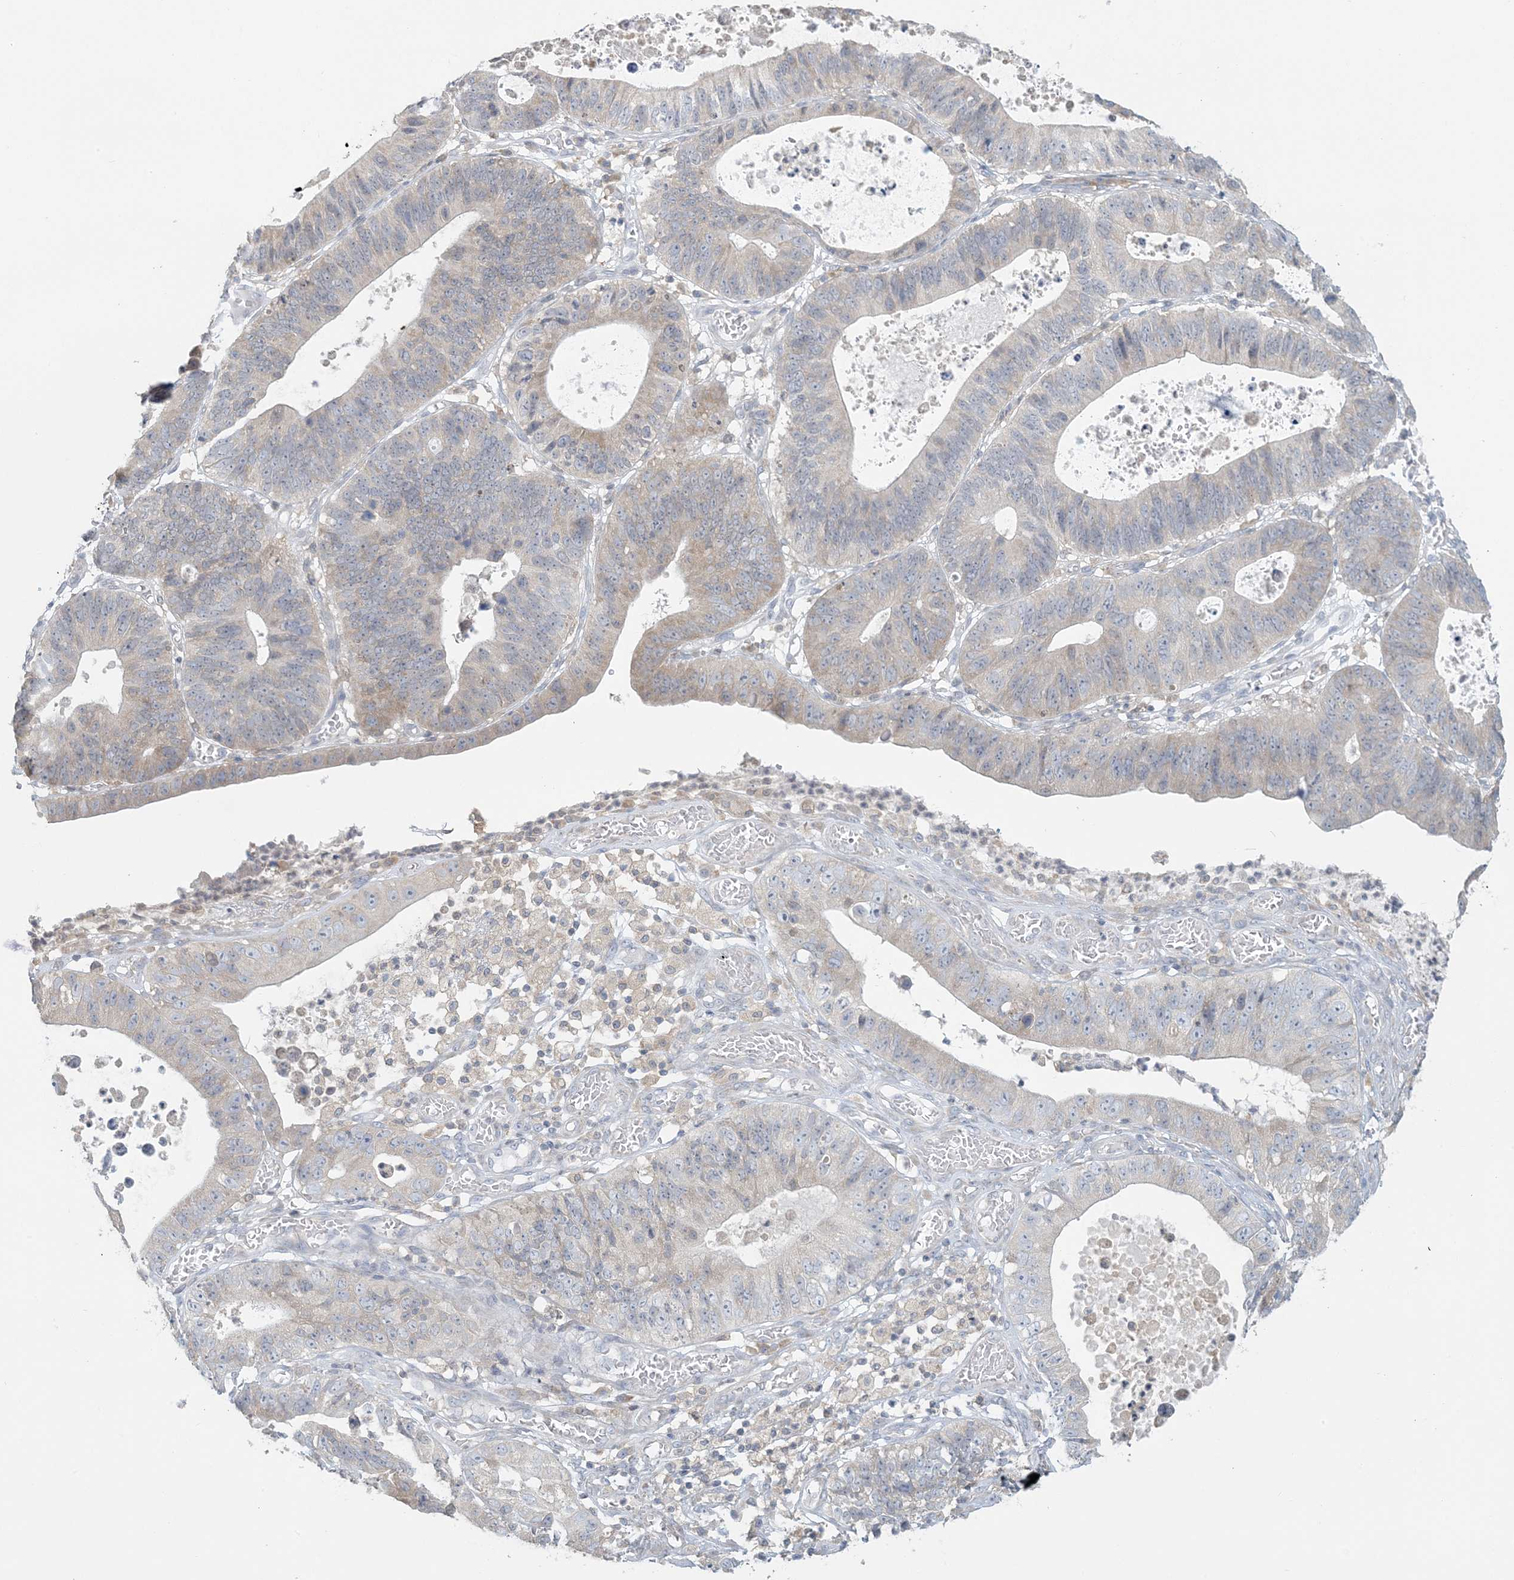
{"staining": {"intensity": "weak", "quantity": "25%-75%", "location": "cytoplasmic/membranous"}, "tissue": "stomach cancer", "cell_type": "Tumor cells", "image_type": "cancer", "snomed": [{"axis": "morphology", "description": "Adenocarcinoma, NOS"}, {"axis": "topography", "description": "Stomach"}], "caption": "This image reveals immunohistochemistry staining of adenocarcinoma (stomach), with low weak cytoplasmic/membranous positivity in about 25%-75% of tumor cells.", "gene": "EEFSEC", "patient": {"sex": "male", "age": 59}}